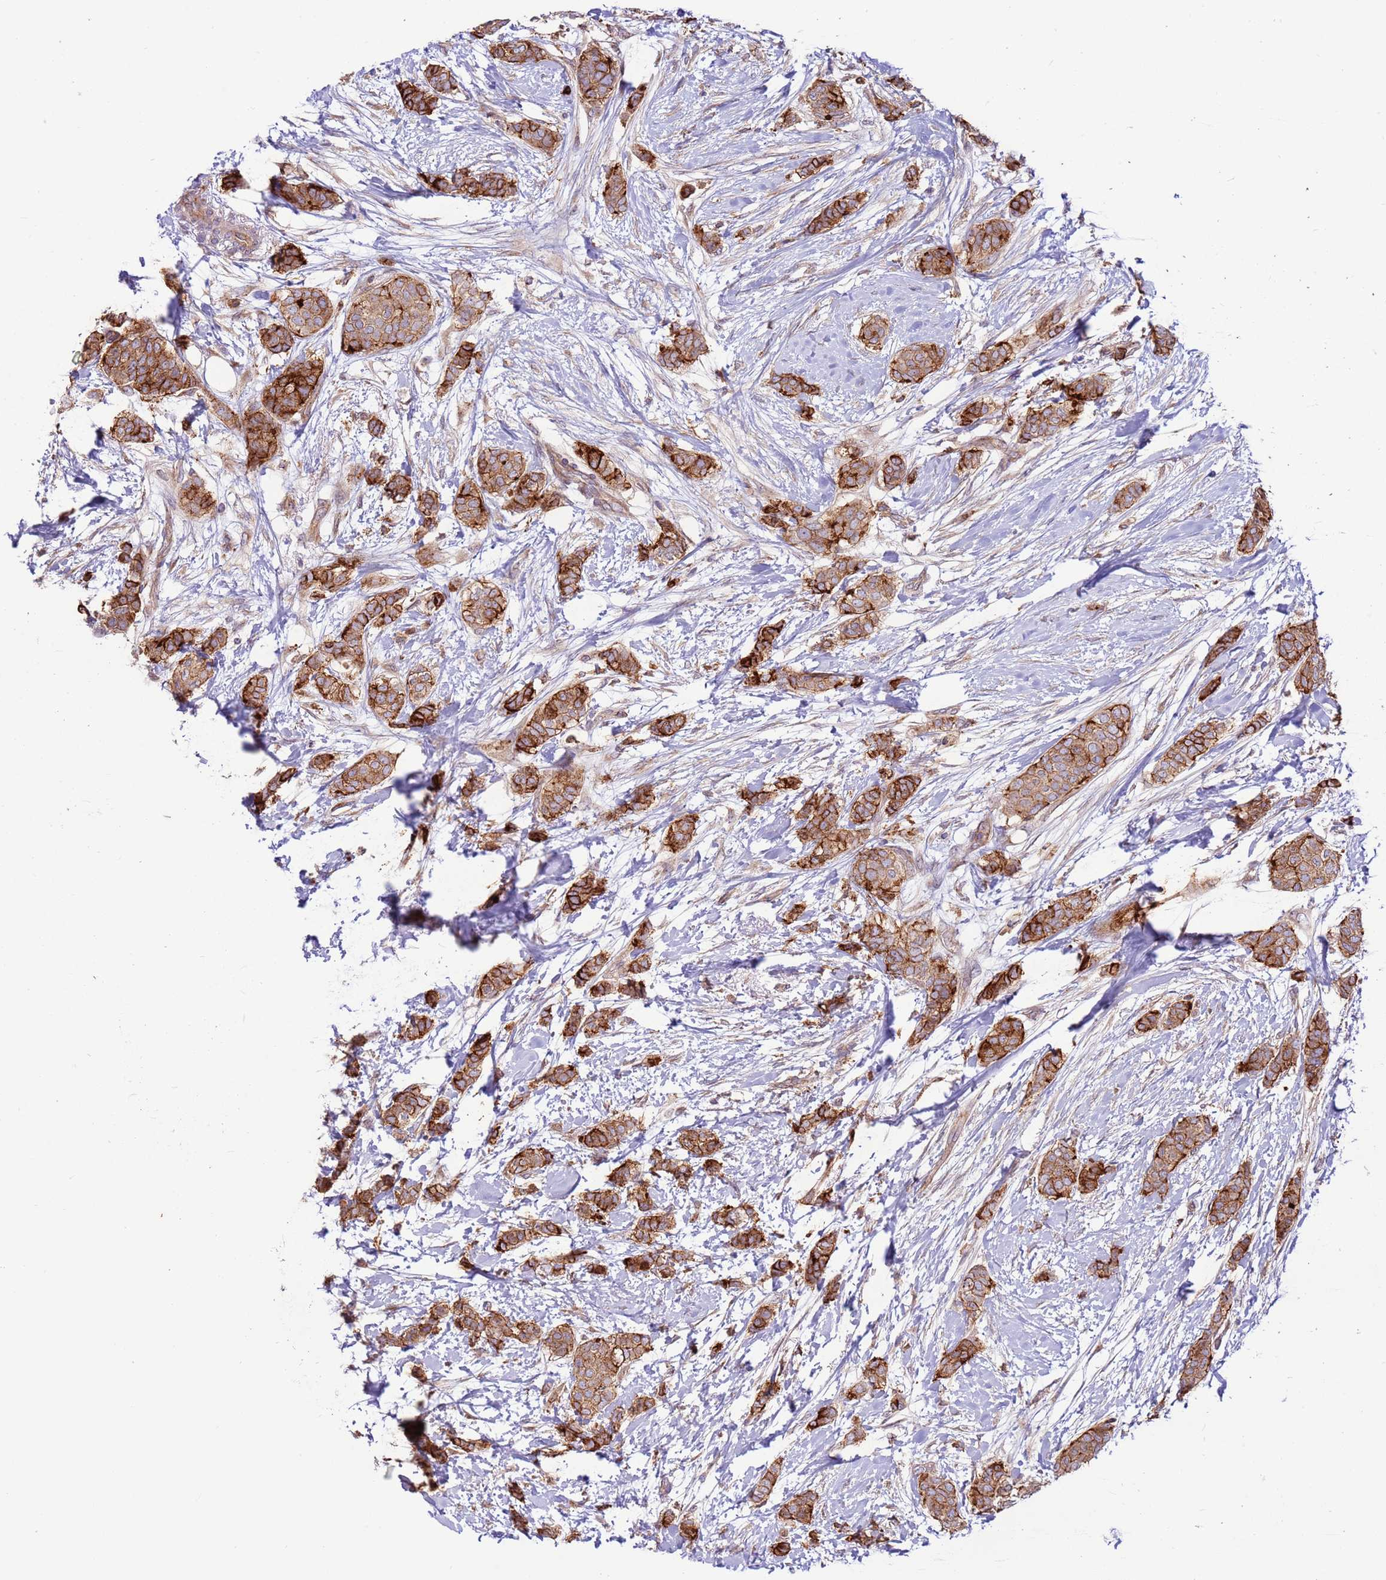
{"staining": {"intensity": "strong", "quantity": ">75%", "location": "cytoplasmic/membranous"}, "tissue": "breast cancer", "cell_type": "Tumor cells", "image_type": "cancer", "snomed": [{"axis": "morphology", "description": "Duct carcinoma"}, {"axis": "topography", "description": "Breast"}], "caption": "This is an image of immunohistochemistry (IHC) staining of intraductal carcinoma (breast), which shows strong positivity in the cytoplasmic/membranous of tumor cells.", "gene": "DDX19B", "patient": {"sex": "female", "age": 72}}